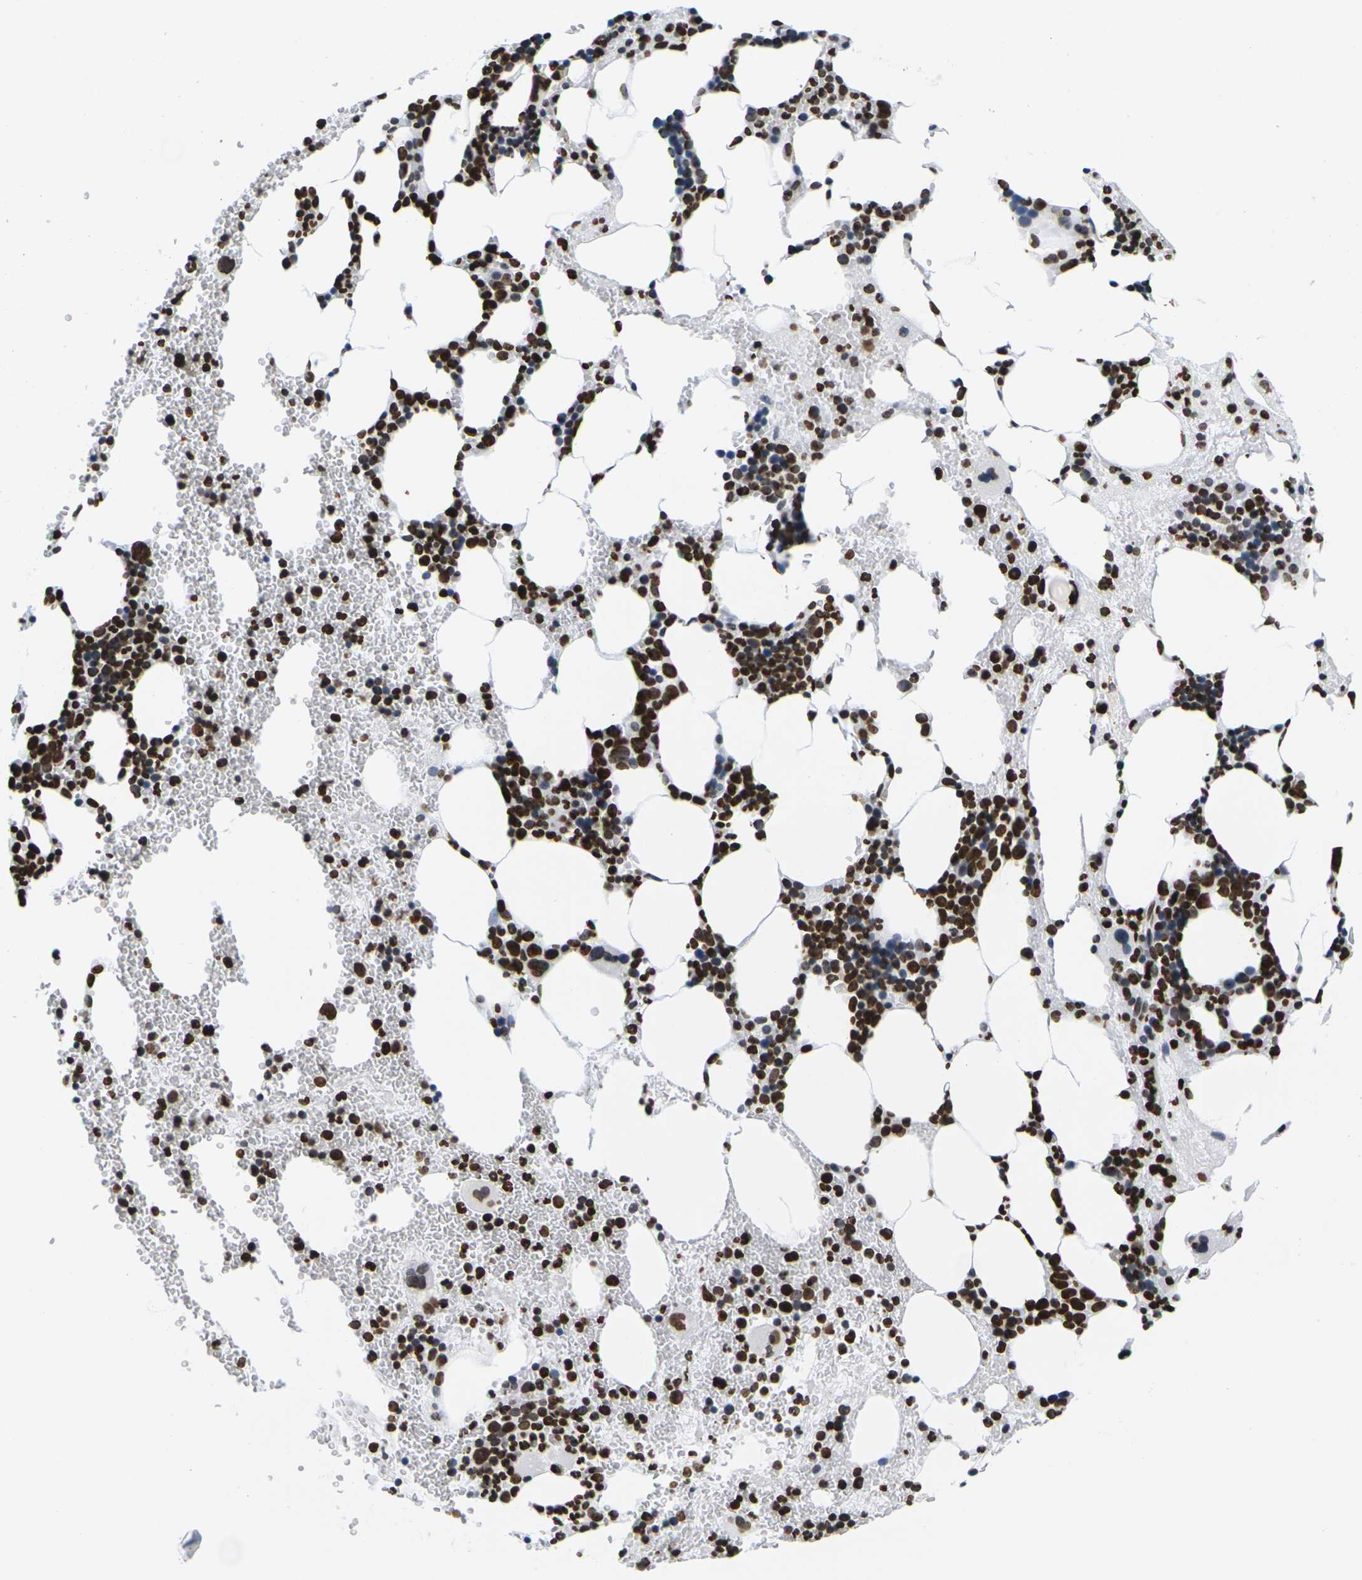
{"staining": {"intensity": "strong", "quantity": ">75%", "location": "nuclear"}, "tissue": "bone marrow", "cell_type": "Hematopoietic cells", "image_type": "normal", "snomed": [{"axis": "morphology", "description": "Normal tissue, NOS"}, {"axis": "morphology", "description": "Inflammation, NOS"}, {"axis": "topography", "description": "Bone marrow"}], "caption": "Immunohistochemistry photomicrograph of unremarkable bone marrow stained for a protein (brown), which shows high levels of strong nuclear positivity in about >75% of hematopoietic cells.", "gene": "H2AC21", "patient": {"sex": "female", "age": 76}}